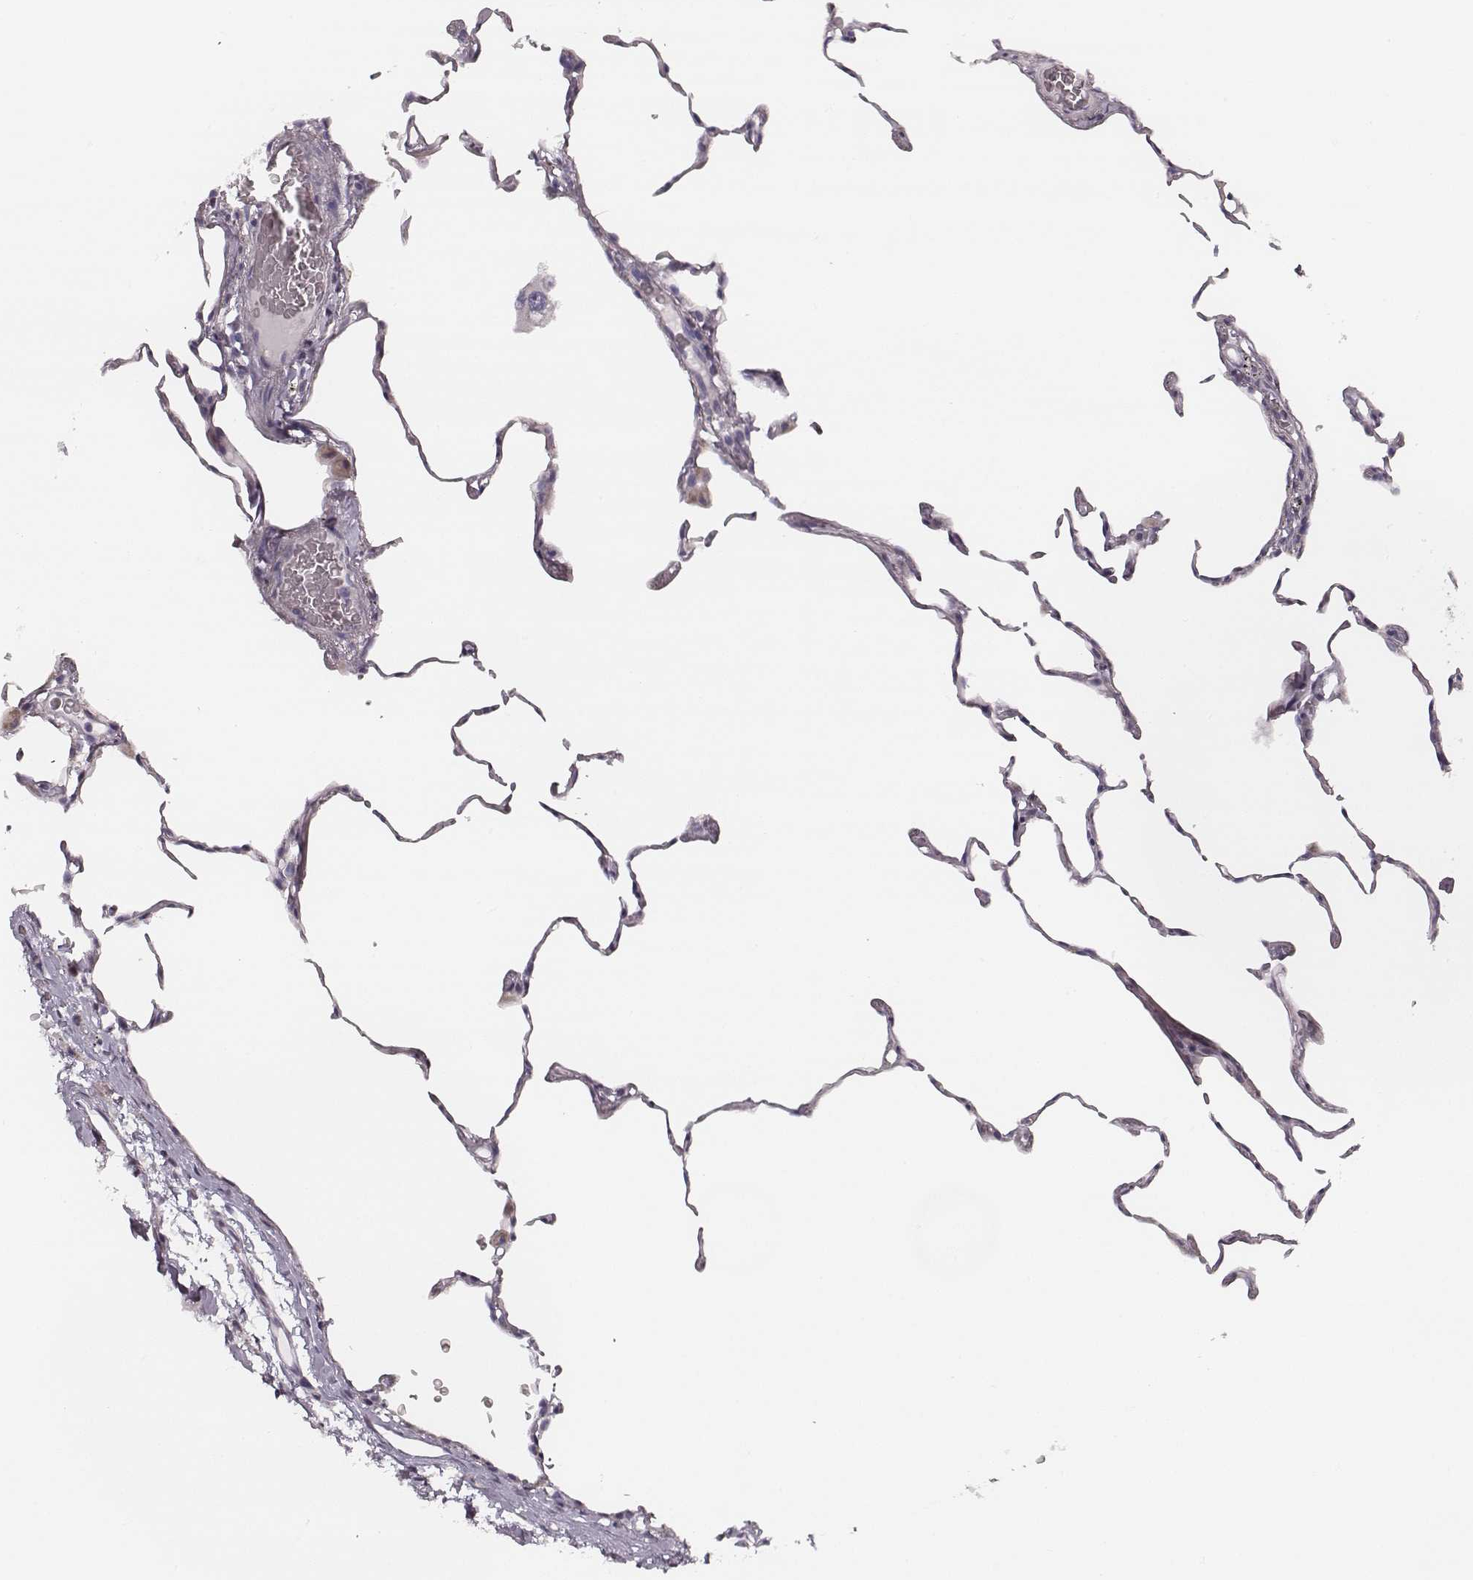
{"staining": {"intensity": "negative", "quantity": "none", "location": "none"}, "tissue": "lung", "cell_type": "Alveolar cells", "image_type": "normal", "snomed": [{"axis": "morphology", "description": "Normal tissue, NOS"}, {"axis": "topography", "description": "Lung"}], "caption": "IHC of unremarkable human lung demonstrates no staining in alveolar cells. (Stains: DAB immunohistochemistry with hematoxylin counter stain, Microscopy: brightfield microscopy at high magnification).", "gene": "UBL4B", "patient": {"sex": "female", "age": 57}}